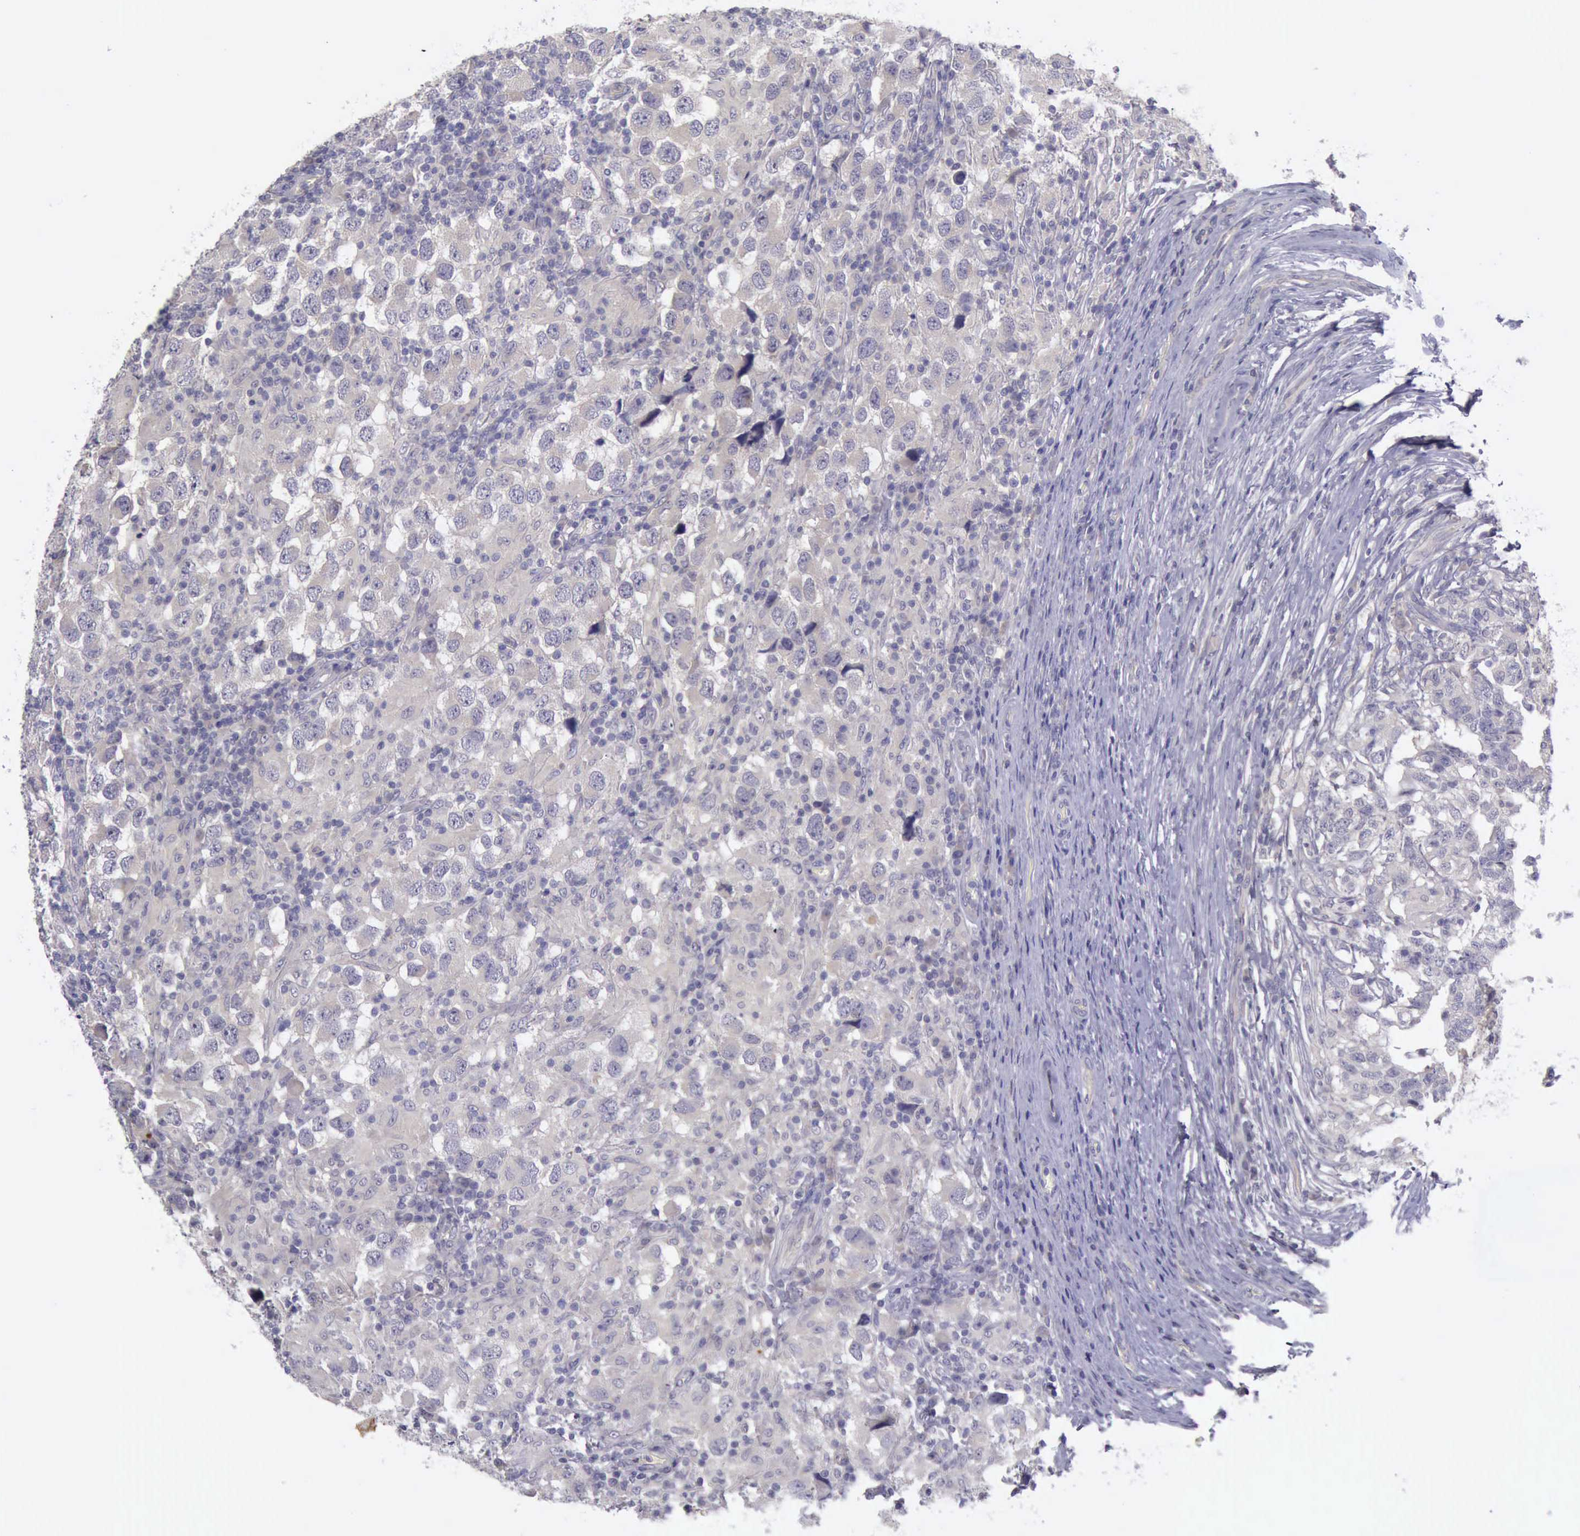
{"staining": {"intensity": "negative", "quantity": "none", "location": "none"}, "tissue": "testis cancer", "cell_type": "Tumor cells", "image_type": "cancer", "snomed": [{"axis": "morphology", "description": "Carcinoma, Embryonal, NOS"}, {"axis": "topography", "description": "Testis"}], "caption": "High magnification brightfield microscopy of embryonal carcinoma (testis) stained with DAB (brown) and counterstained with hematoxylin (blue): tumor cells show no significant expression.", "gene": "ARNT2", "patient": {"sex": "male", "age": 21}}